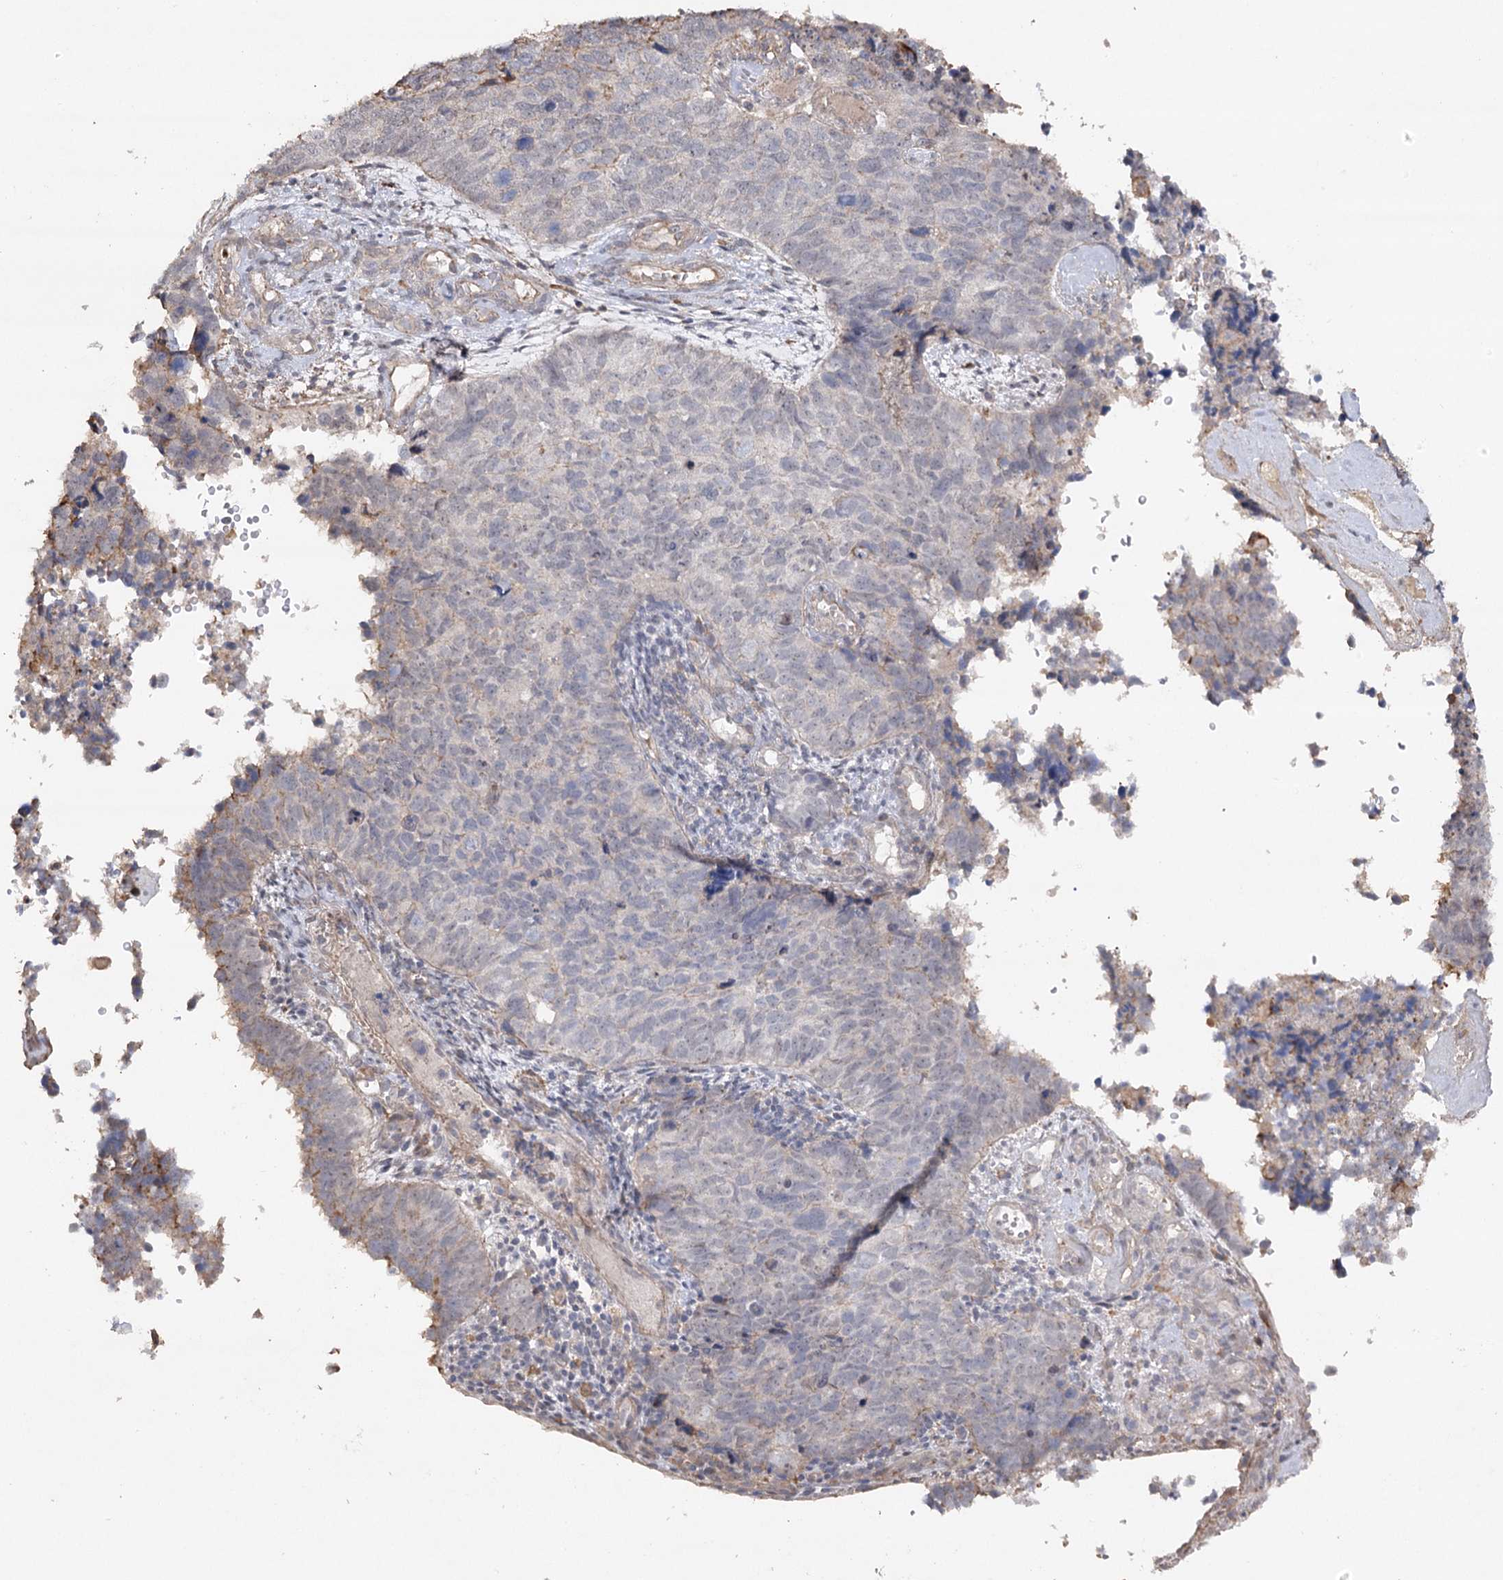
{"staining": {"intensity": "negative", "quantity": "none", "location": "none"}, "tissue": "cervical cancer", "cell_type": "Tumor cells", "image_type": "cancer", "snomed": [{"axis": "morphology", "description": "Squamous cell carcinoma, NOS"}, {"axis": "topography", "description": "Cervix"}], "caption": "Cervical cancer was stained to show a protein in brown. There is no significant expression in tumor cells.", "gene": "OBSL1", "patient": {"sex": "female", "age": 63}}